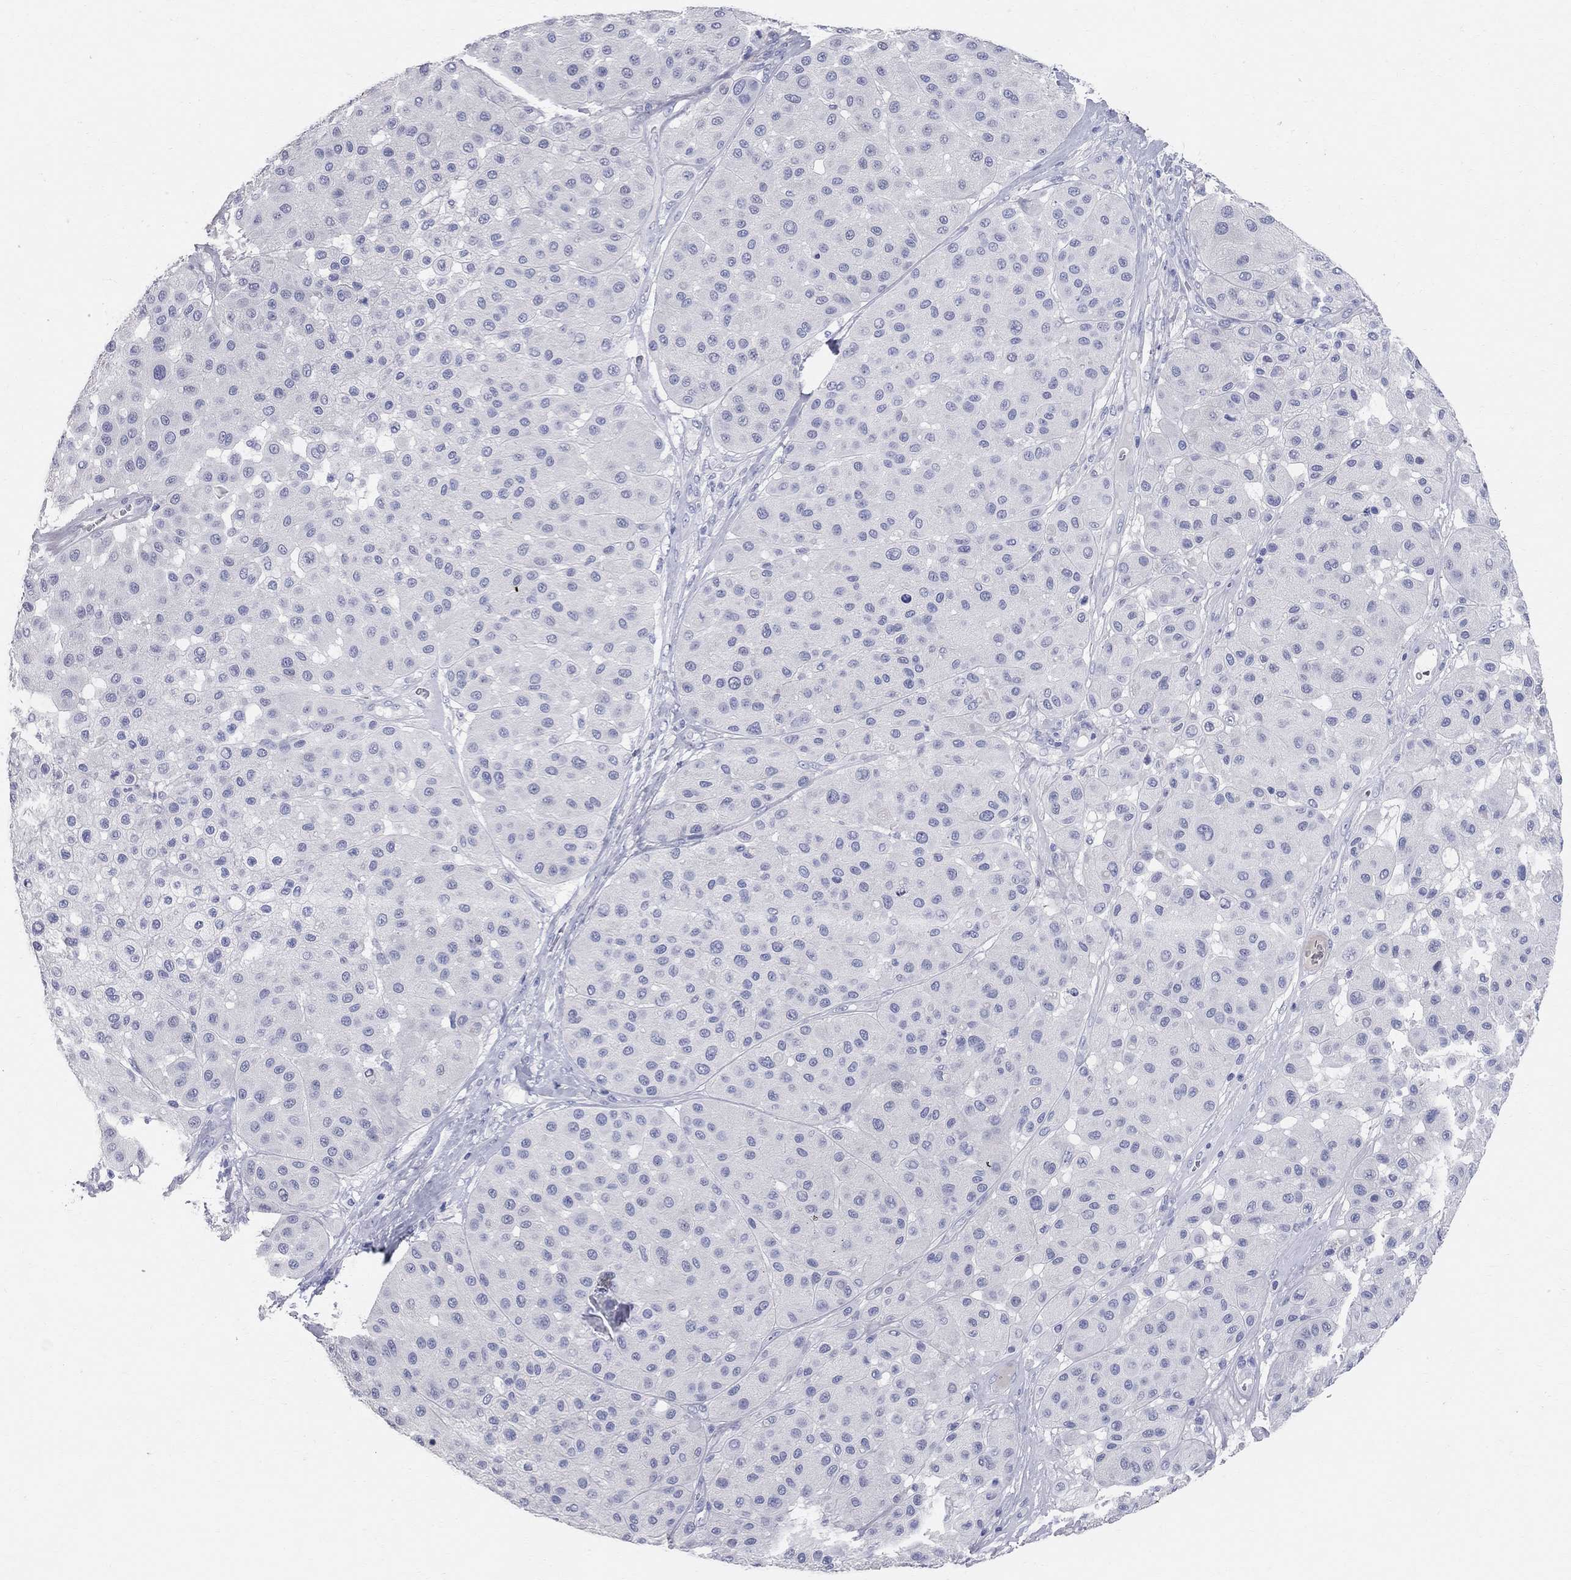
{"staining": {"intensity": "negative", "quantity": "none", "location": "none"}, "tissue": "melanoma", "cell_type": "Tumor cells", "image_type": "cancer", "snomed": [{"axis": "morphology", "description": "Malignant melanoma, Metastatic site"}, {"axis": "topography", "description": "Smooth muscle"}], "caption": "A histopathology image of melanoma stained for a protein exhibits no brown staining in tumor cells. The staining is performed using DAB (3,3'-diaminobenzidine) brown chromogen with nuclei counter-stained in using hematoxylin.", "gene": "AOX1", "patient": {"sex": "male", "age": 41}}